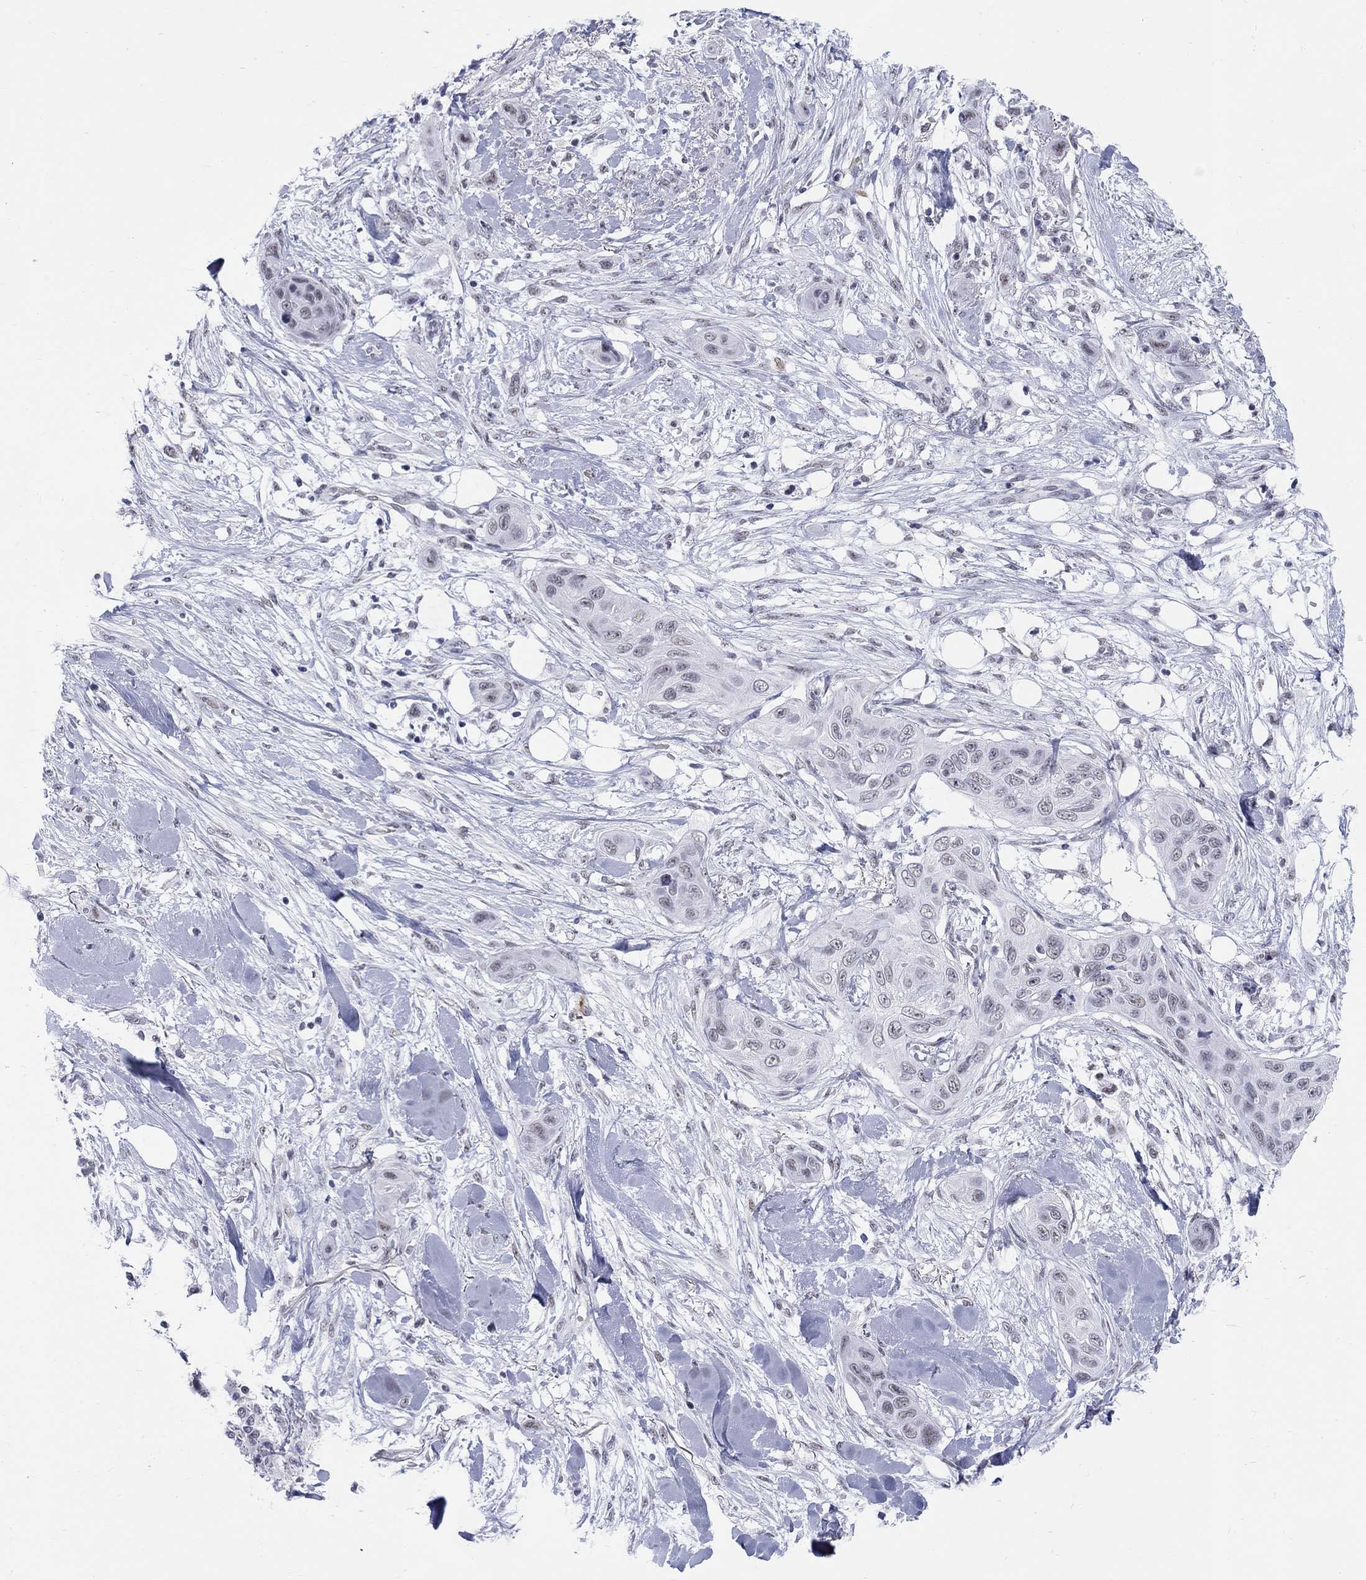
{"staining": {"intensity": "weak", "quantity": "<25%", "location": "nuclear"}, "tissue": "skin cancer", "cell_type": "Tumor cells", "image_type": "cancer", "snomed": [{"axis": "morphology", "description": "Squamous cell carcinoma, NOS"}, {"axis": "topography", "description": "Skin"}], "caption": "Immunohistochemical staining of human skin squamous cell carcinoma shows no significant expression in tumor cells.", "gene": "DMTN", "patient": {"sex": "male", "age": 78}}